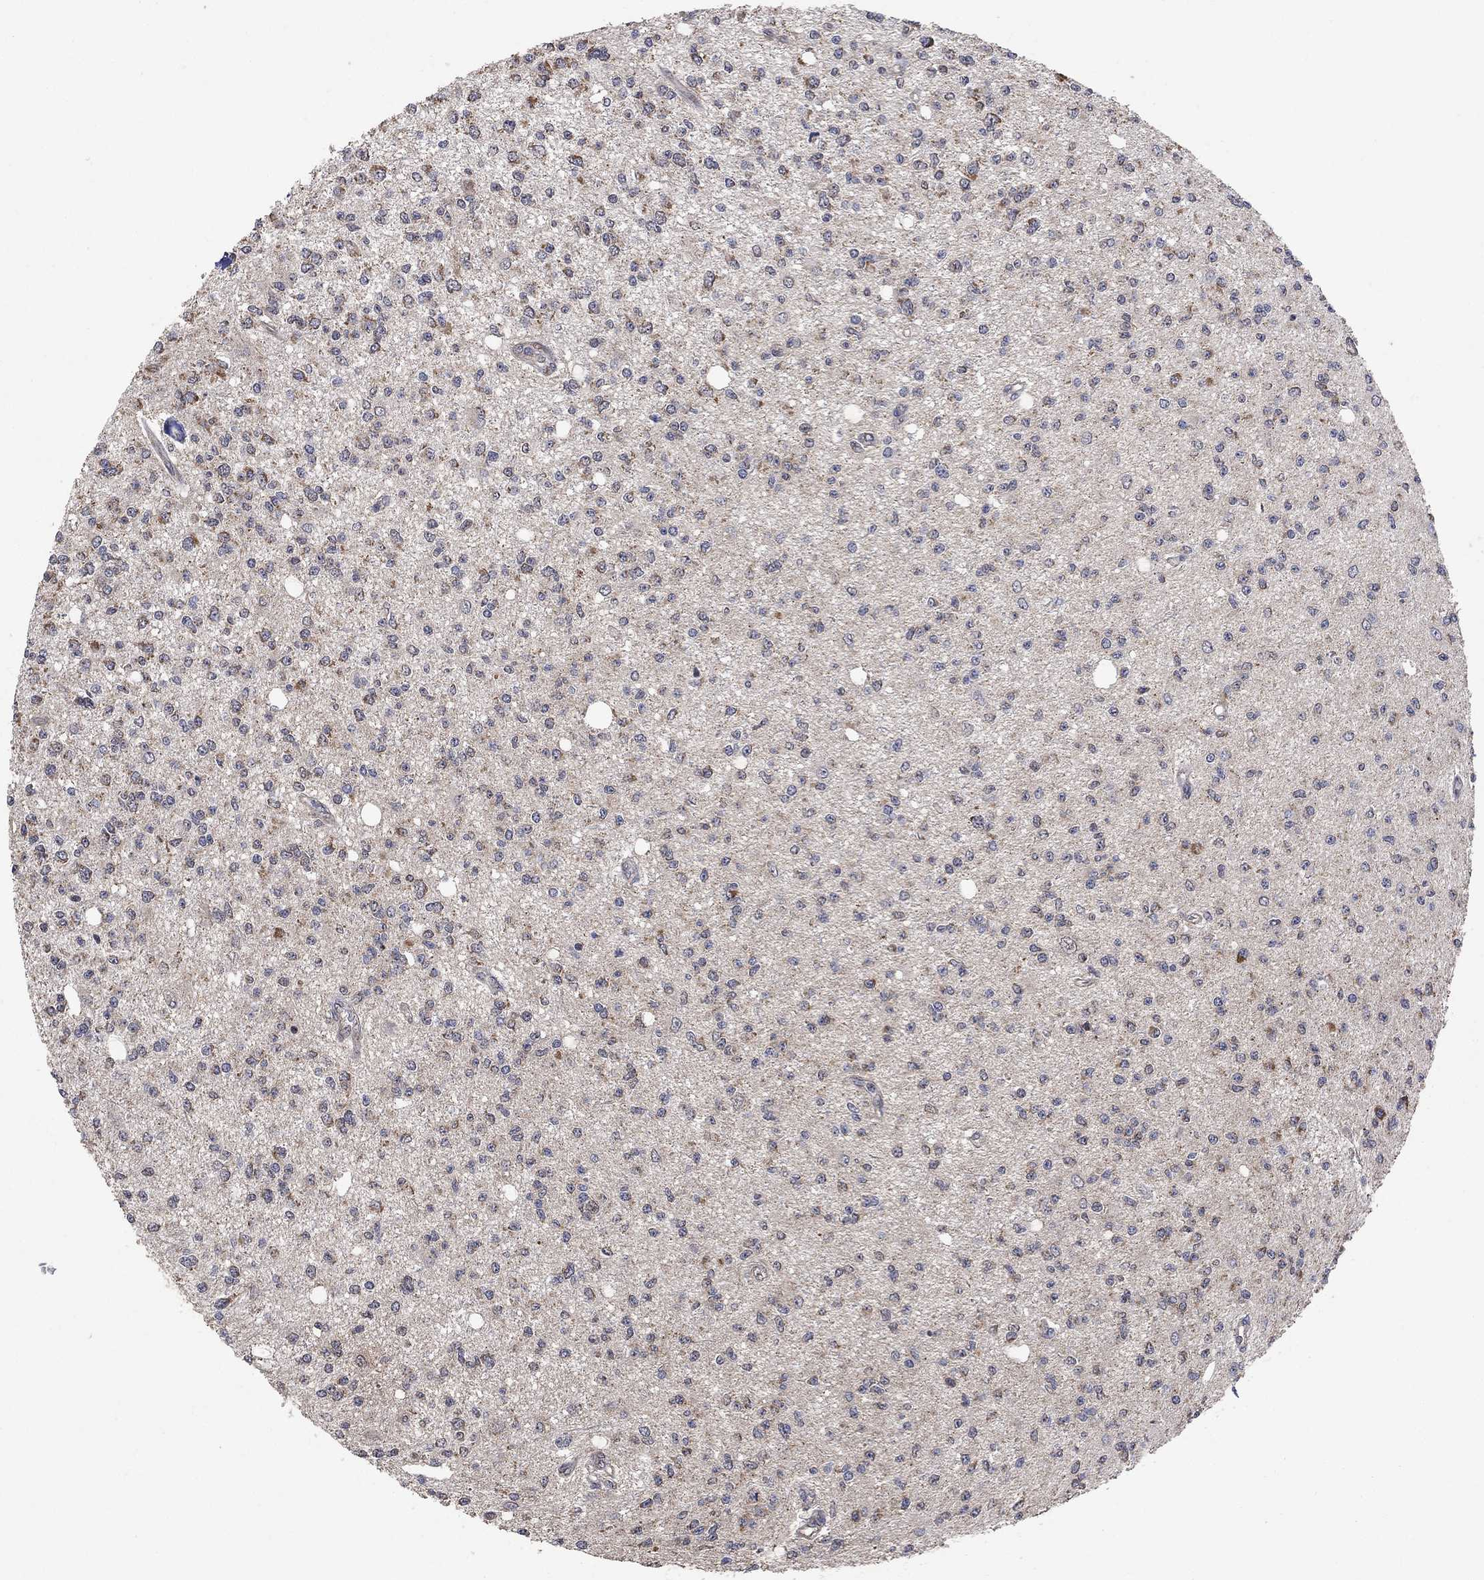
{"staining": {"intensity": "negative", "quantity": "none", "location": "none"}, "tissue": "glioma", "cell_type": "Tumor cells", "image_type": "cancer", "snomed": [{"axis": "morphology", "description": "Glioma, malignant, Low grade"}, {"axis": "topography", "description": "Brain"}], "caption": "DAB immunohistochemical staining of glioma shows no significant staining in tumor cells.", "gene": "ANKRA2", "patient": {"sex": "male", "age": 67}}